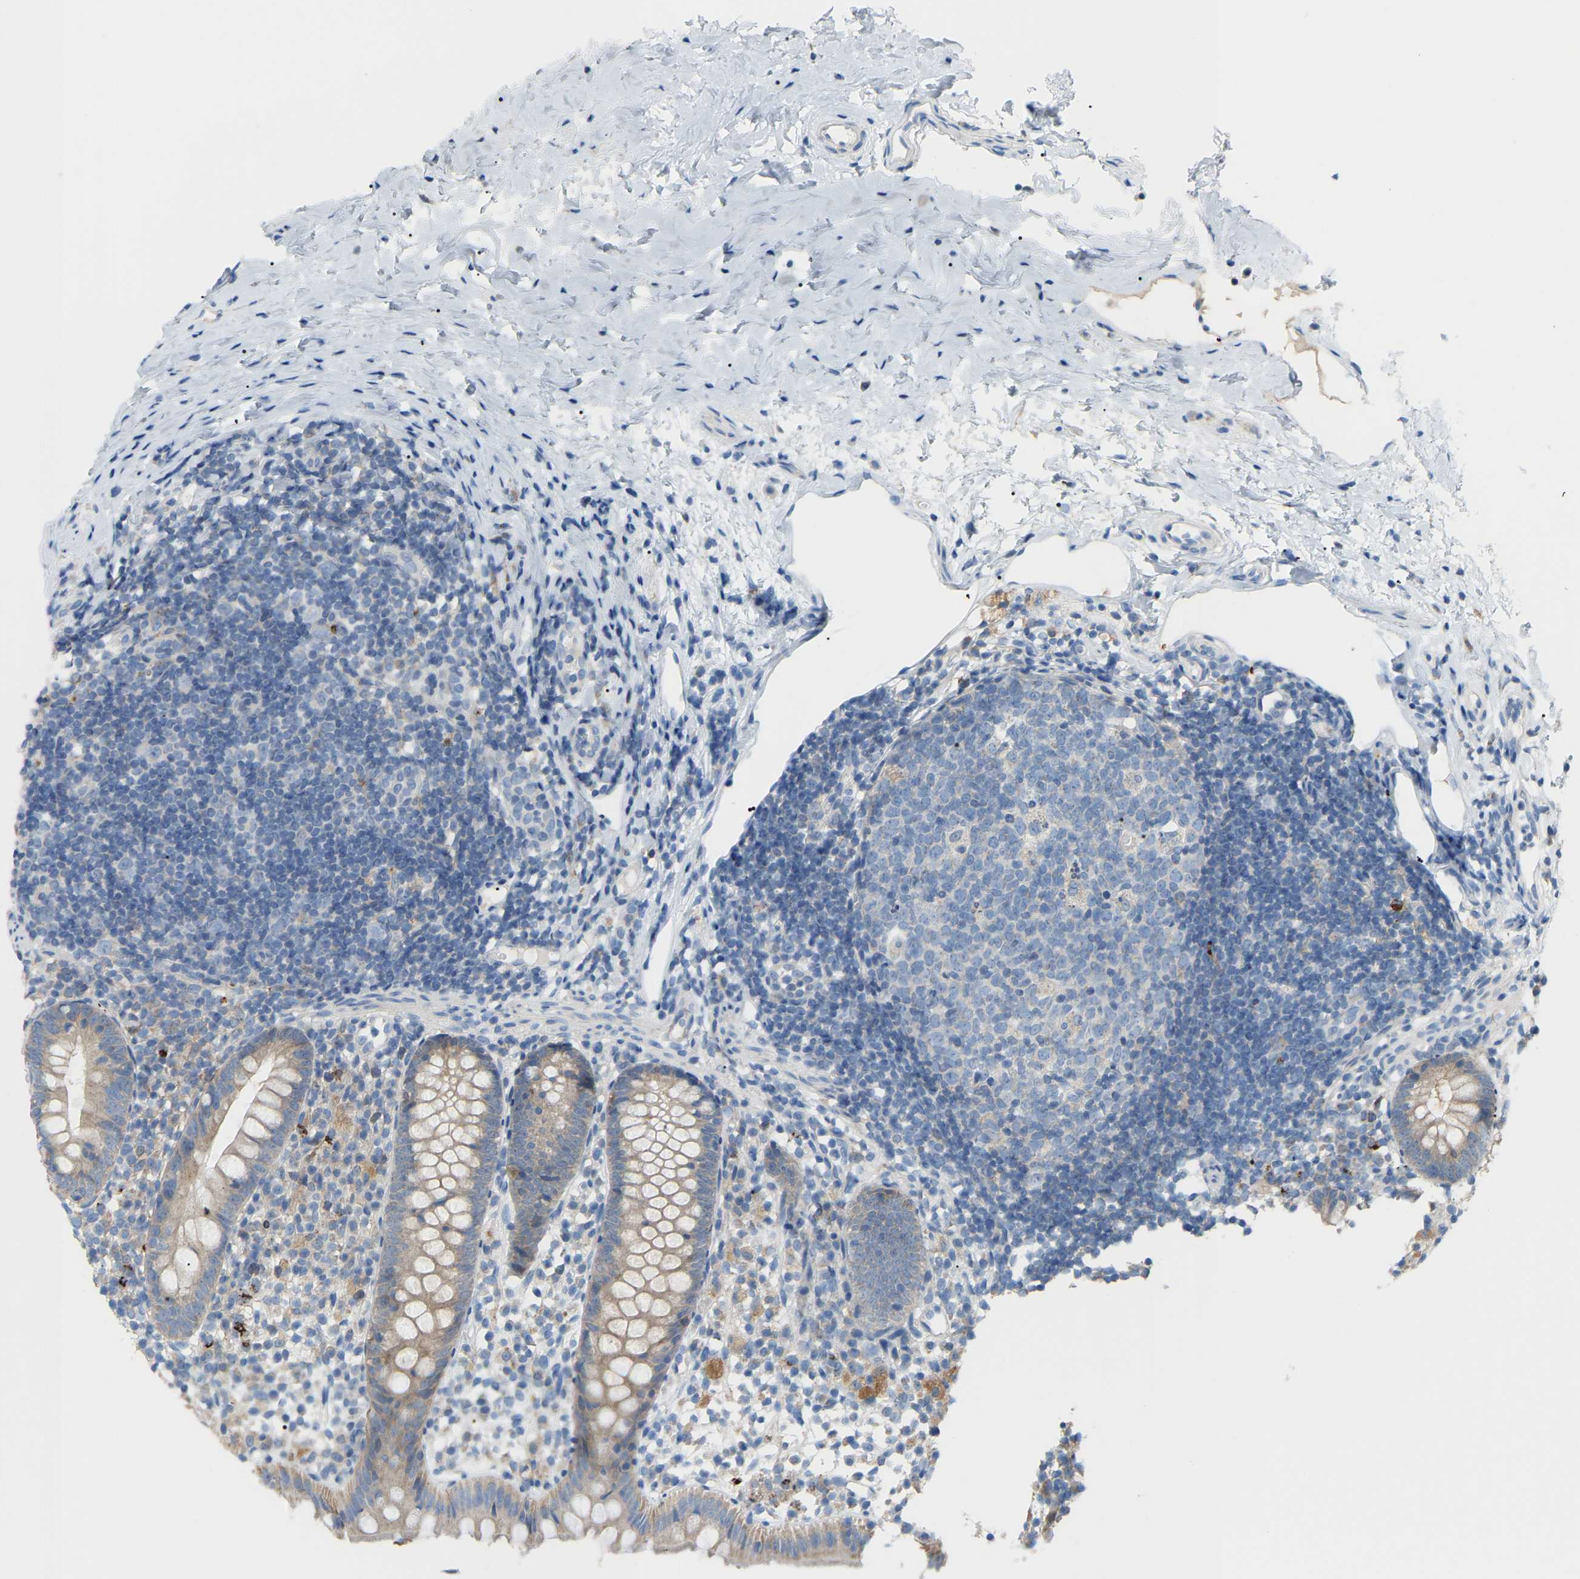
{"staining": {"intensity": "moderate", "quantity": ">75%", "location": "cytoplasmic/membranous"}, "tissue": "appendix", "cell_type": "Glandular cells", "image_type": "normal", "snomed": [{"axis": "morphology", "description": "Normal tissue, NOS"}, {"axis": "topography", "description": "Appendix"}], "caption": "Appendix stained for a protein exhibits moderate cytoplasmic/membranous positivity in glandular cells. The staining was performed using DAB (3,3'-diaminobenzidine) to visualize the protein expression in brown, while the nuclei were stained in blue with hematoxylin (Magnification: 20x).", "gene": "CROT", "patient": {"sex": "female", "age": 20}}